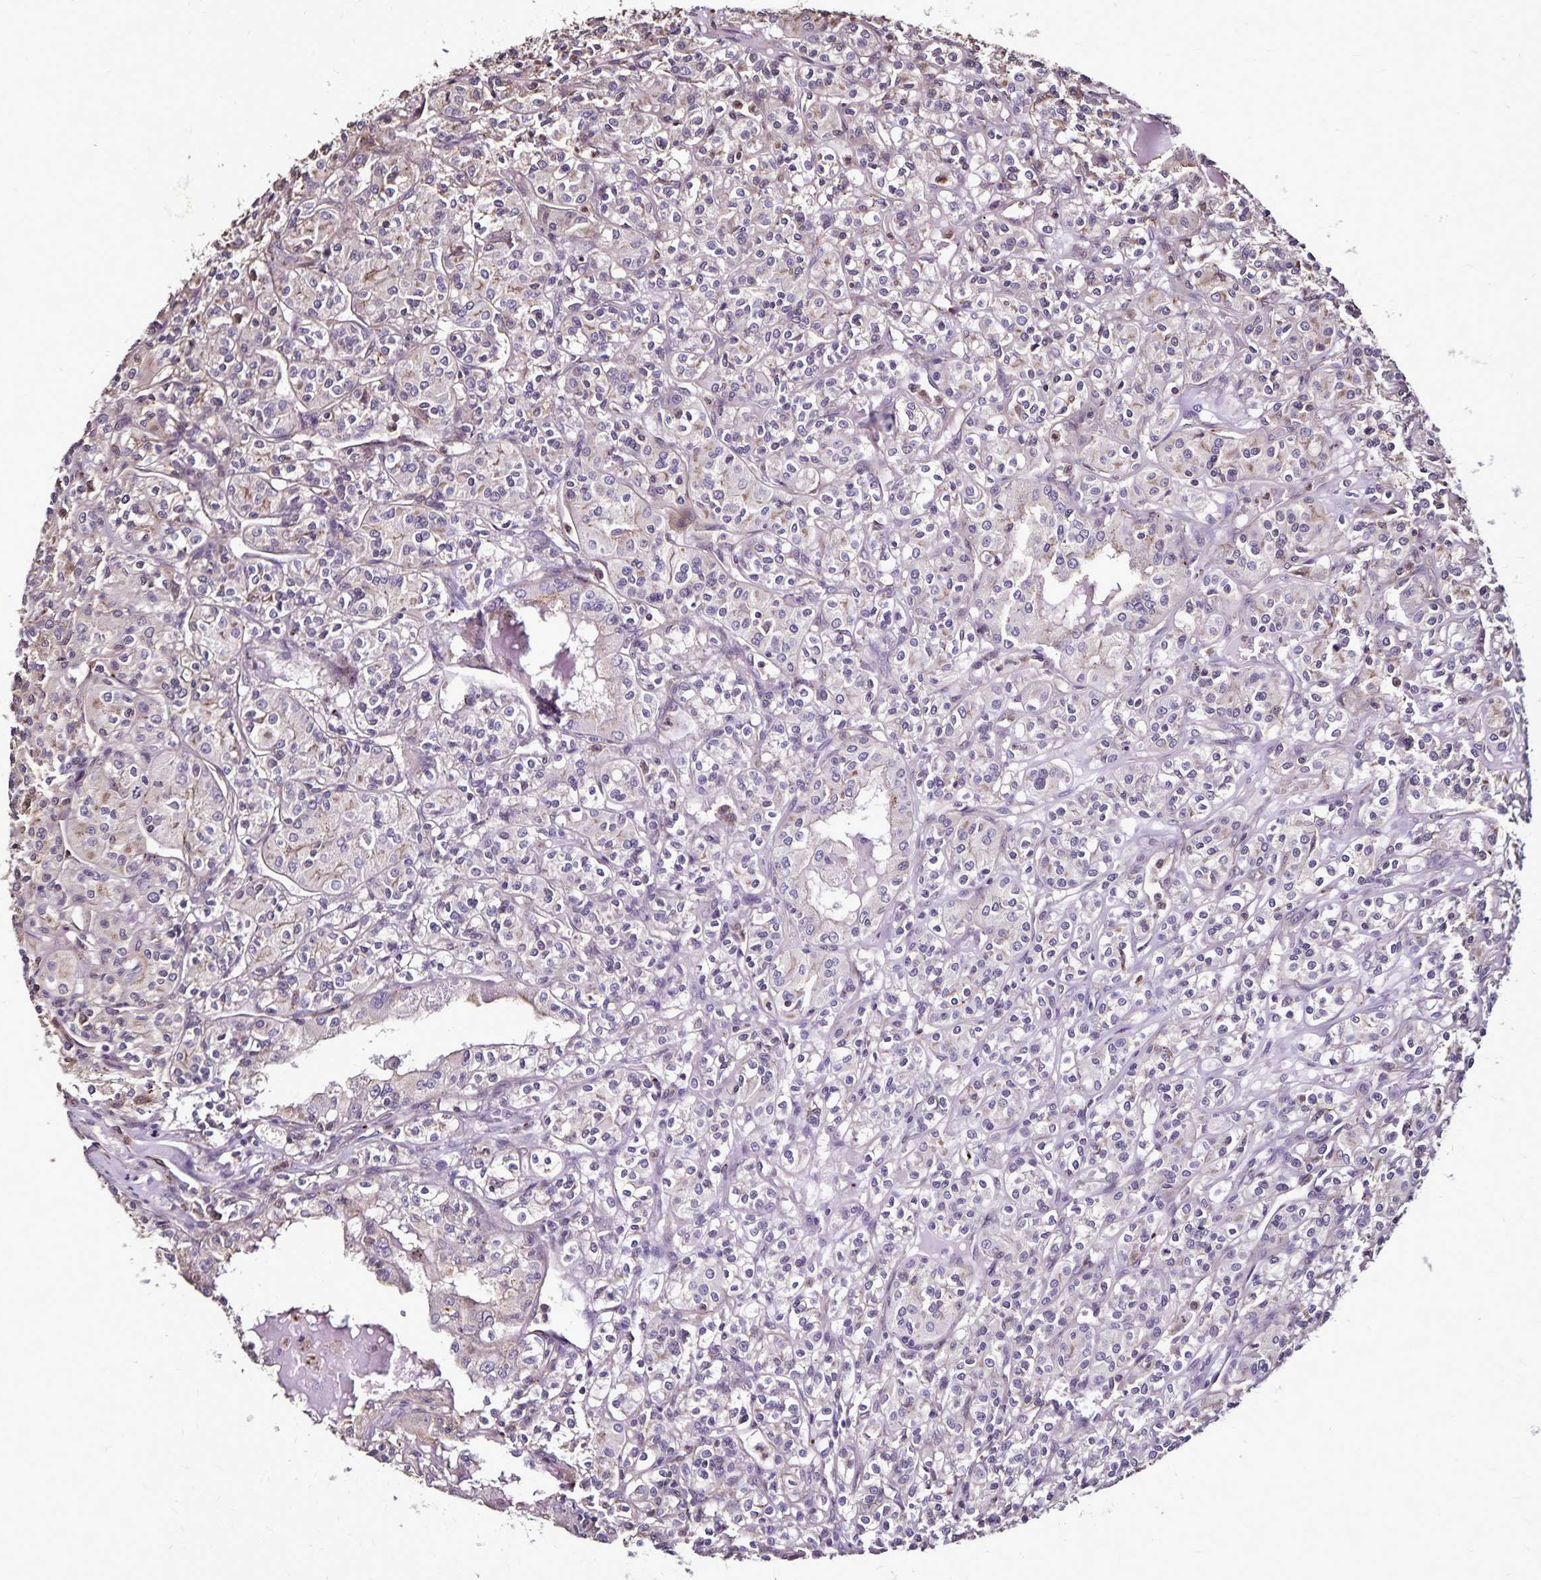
{"staining": {"intensity": "negative", "quantity": "none", "location": "none"}, "tissue": "renal cancer", "cell_type": "Tumor cells", "image_type": "cancer", "snomed": [{"axis": "morphology", "description": "Adenocarcinoma, NOS"}, {"axis": "topography", "description": "Kidney"}], "caption": "Immunohistochemistry image of adenocarcinoma (renal) stained for a protein (brown), which shows no positivity in tumor cells. (DAB (3,3'-diaminobenzidine) immunohistochemistry (IHC) visualized using brightfield microscopy, high magnification).", "gene": "CHMP1B", "patient": {"sex": "male", "age": 36}}